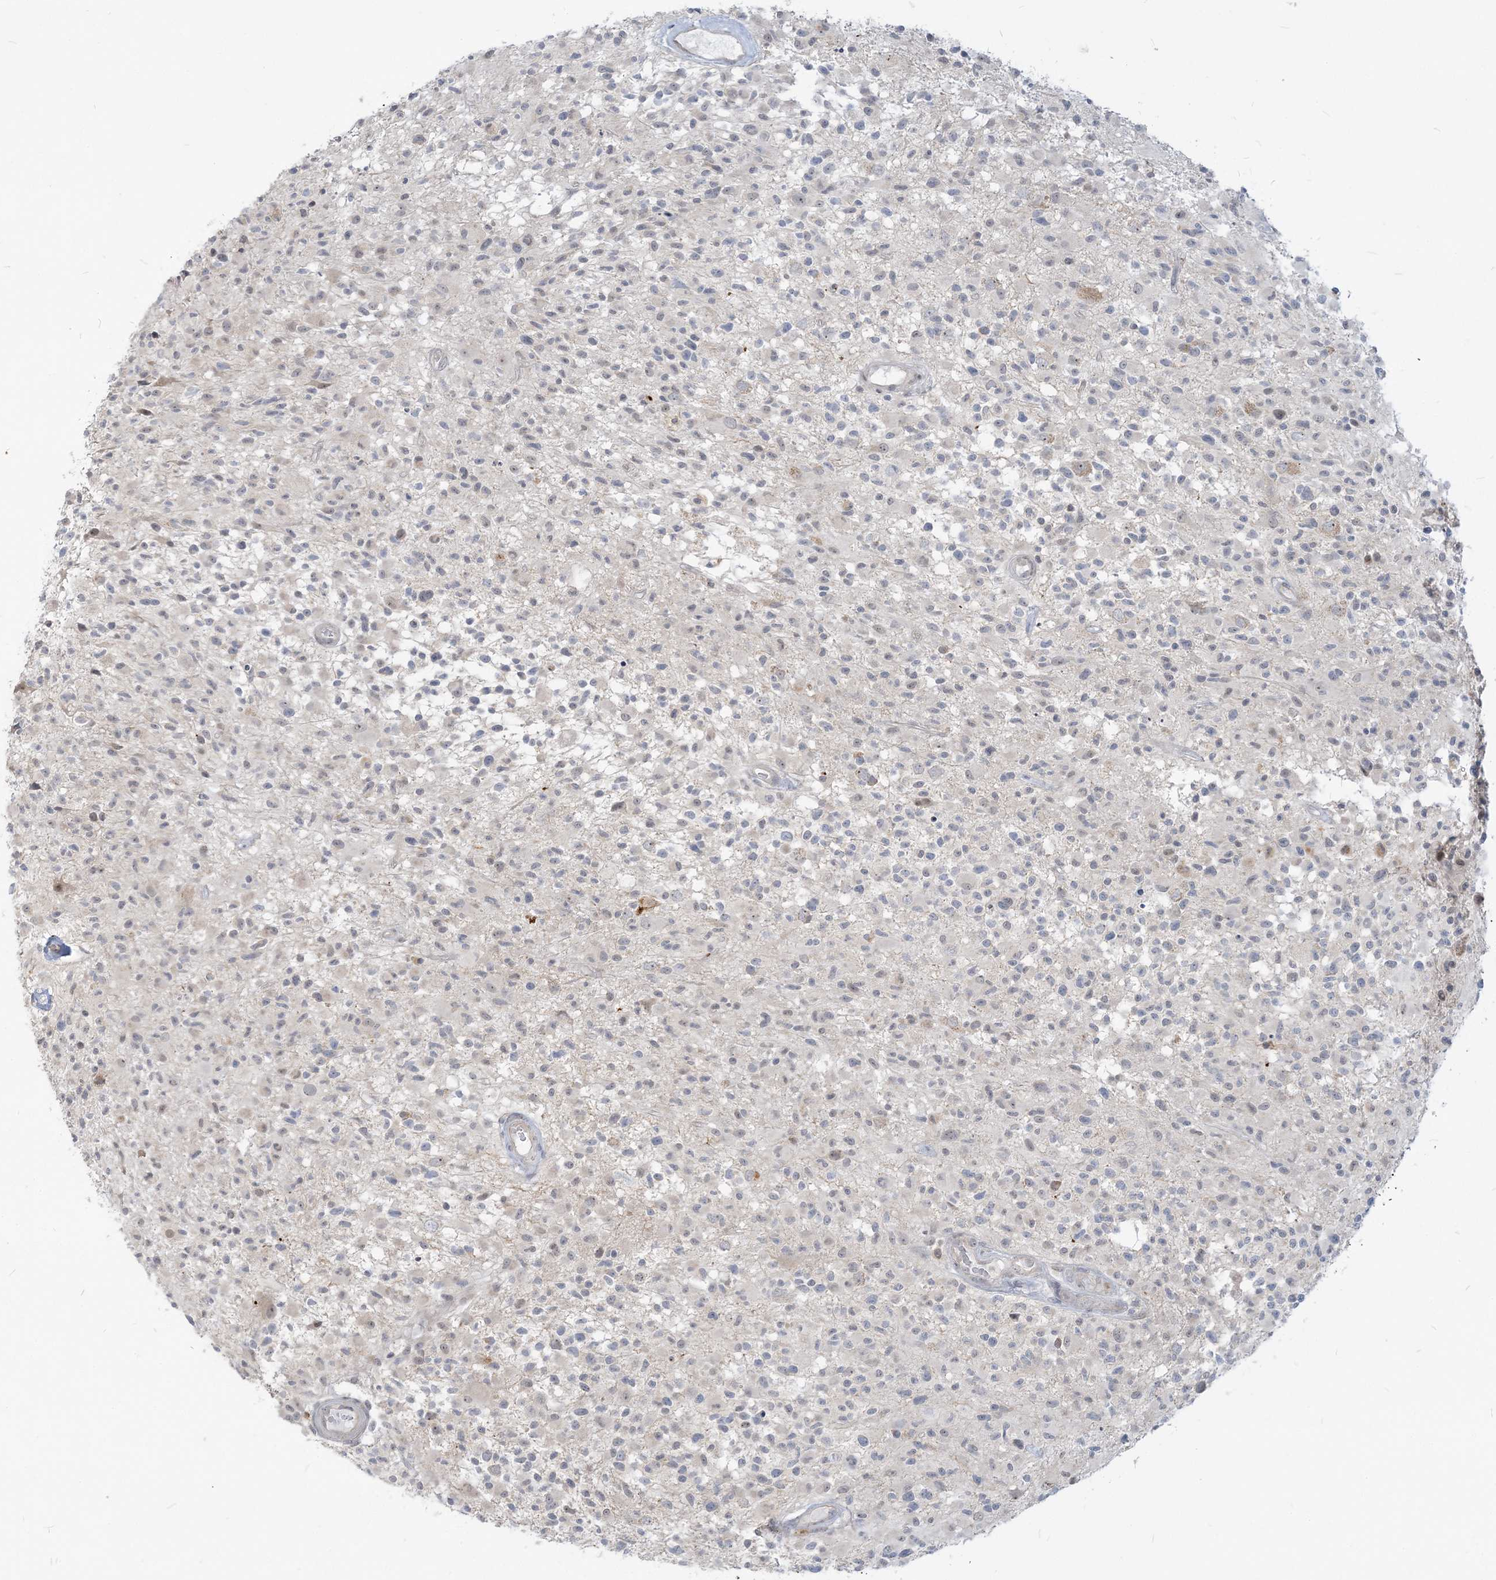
{"staining": {"intensity": "negative", "quantity": "none", "location": "none"}, "tissue": "glioma", "cell_type": "Tumor cells", "image_type": "cancer", "snomed": [{"axis": "morphology", "description": "Glioma, malignant, High grade"}, {"axis": "morphology", "description": "Glioblastoma, NOS"}, {"axis": "topography", "description": "Brain"}], "caption": "This is an immunohistochemistry (IHC) image of human glioma. There is no staining in tumor cells.", "gene": "SDAD1", "patient": {"sex": "male", "age": 60}}